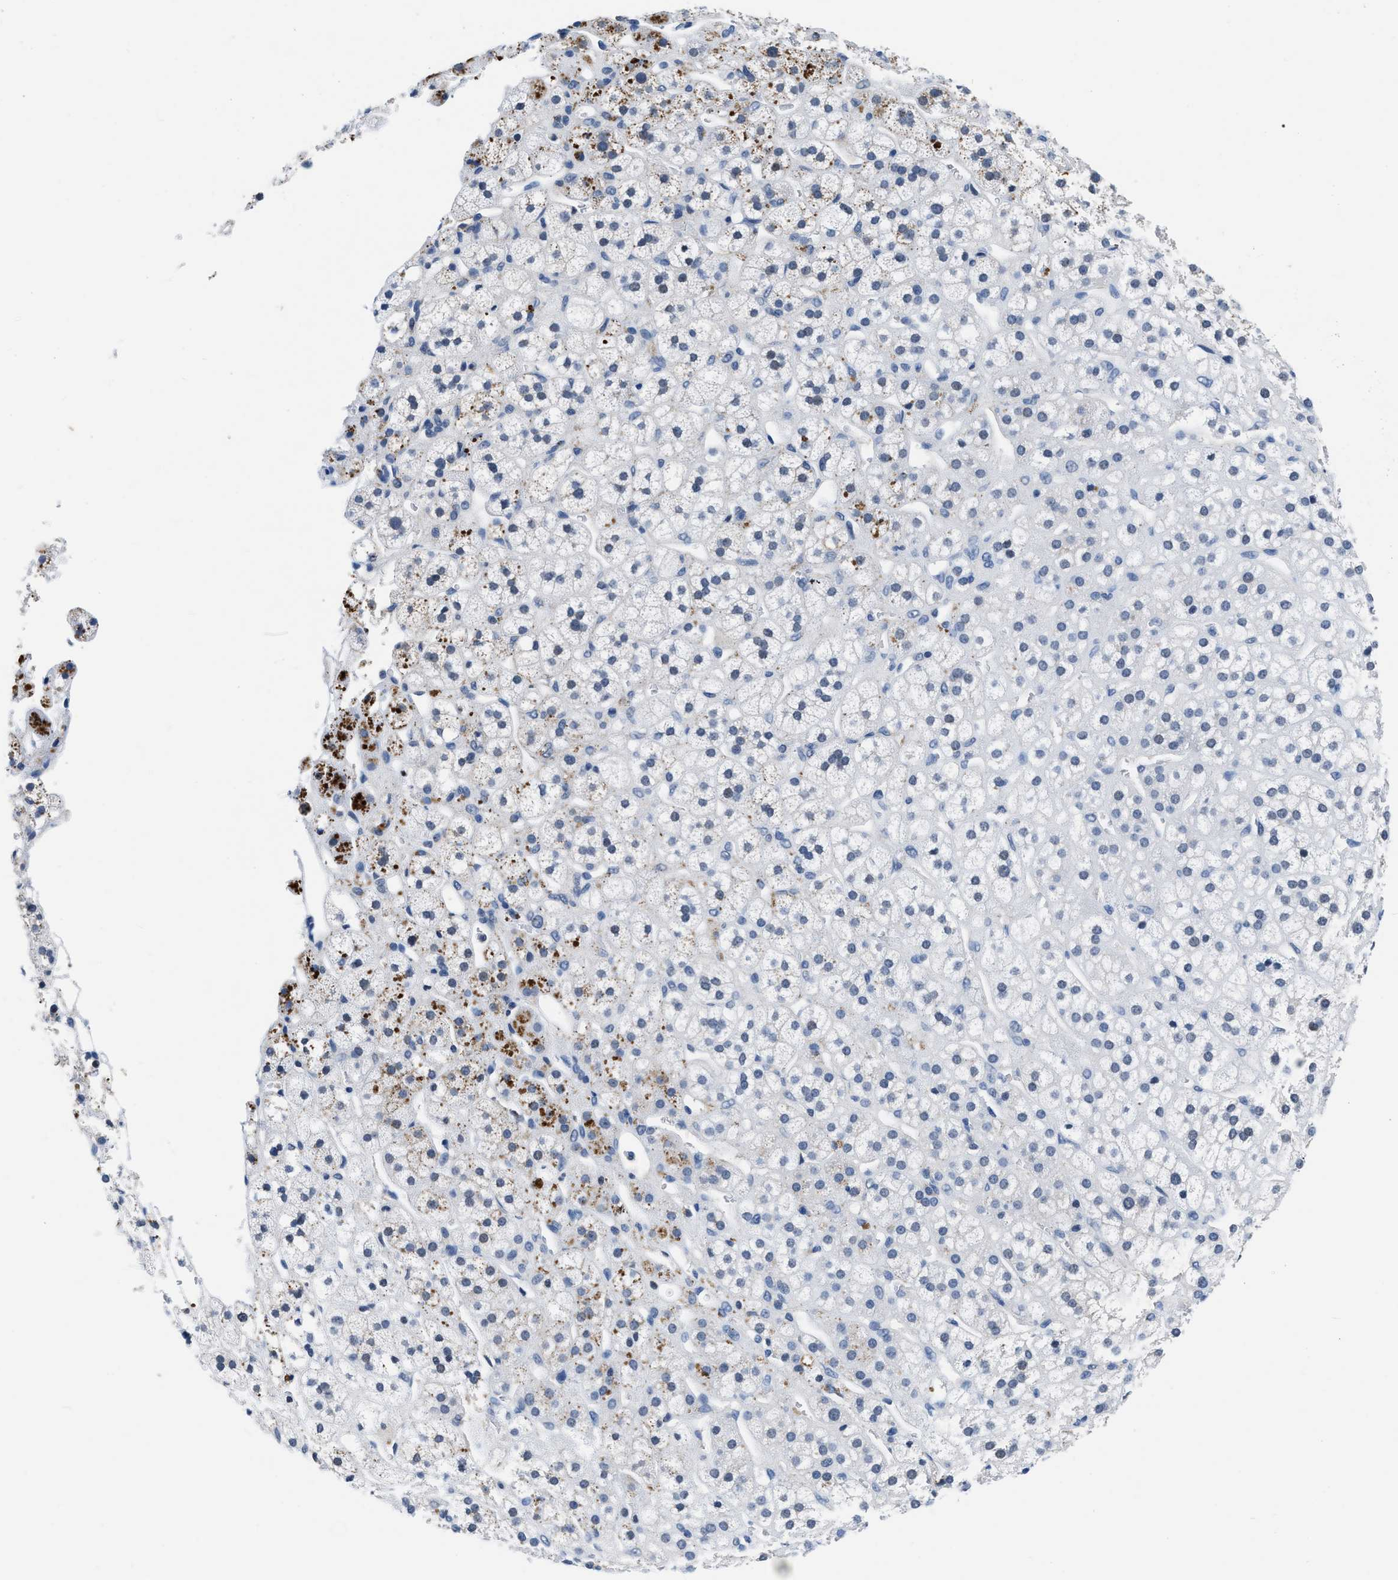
{"staining": {"intensity": "weak", "quantity": "<25%", "location": "nuclear"}, "tissue": "adrenal gland", "cell_type": "Glandular cells", "image_type": "normal", "snomed": [{"axis": "morphology", "description": "Normal tissue, NOS"}, {"axis": "topography", "description": "Adrenal gland"}], "caption": "The immunohistochemistry image has no significant staining in glandular cells of adrenal gland. (Brightfield microscopy of DAB (3,3'-diaminobenzidine) immunohistochemistry (IHC) at high magnification).", "gene": "LANCL2", "patient": {"sex": "male", "age": 56}}